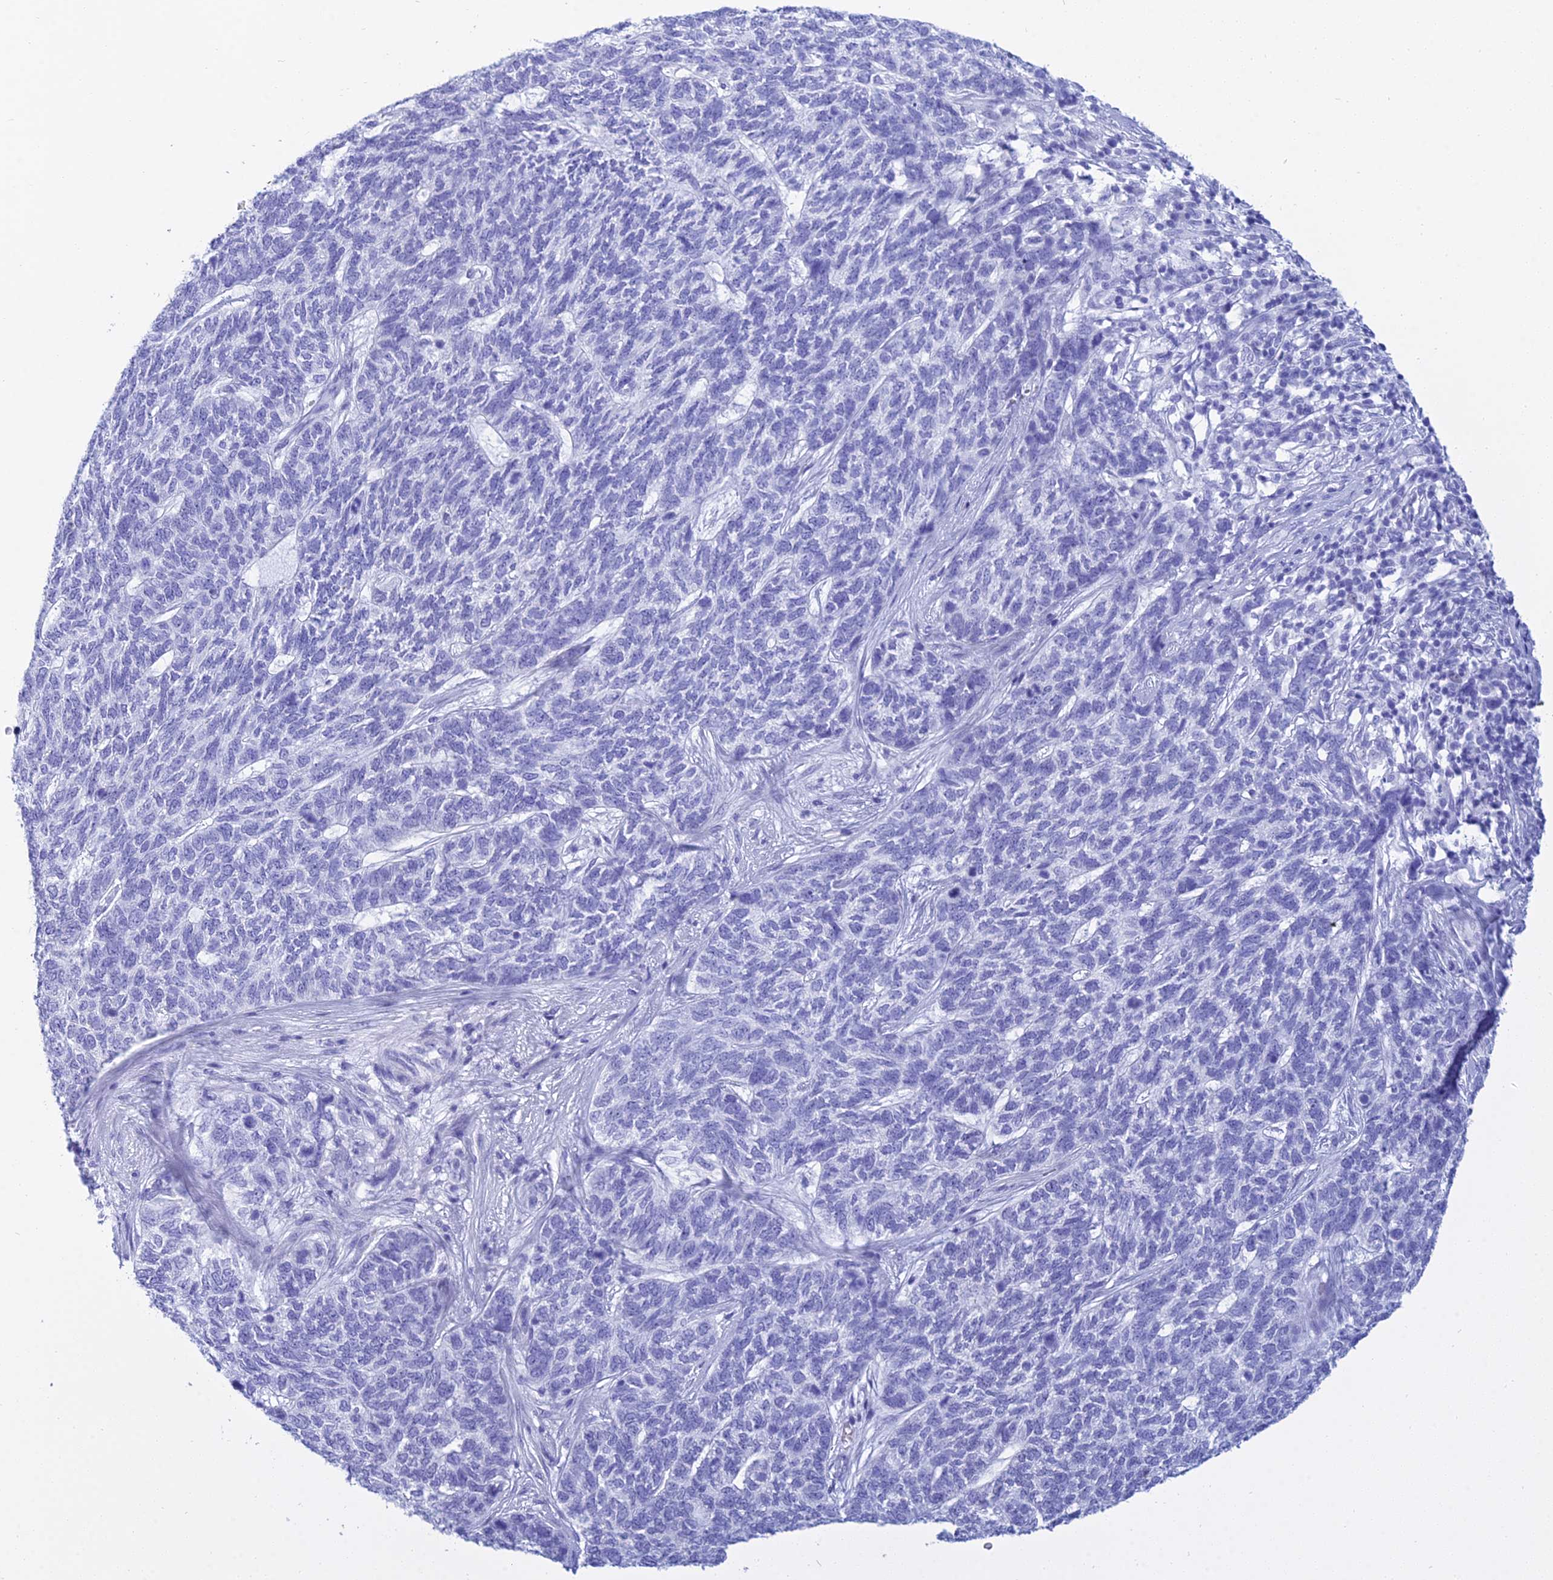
{"staining": {"intensity": "negative", "quantity": "none", "location": "none"}, "tissue": "skin cancer", "cell_type": "Tumor cells", "image_type": "cancer", "snomed": [{"axis": "morphology", "description": "Basal cell carcinoma"}, {"axis": "topography", "description": "Skin"}], "caption": "Photomicrograph shows no significant protein positivity in tumor cells of skin cancer (basal cell carcinoma).", "gene": "PATE4", "patient": {"sex": "female", "age": 65}}